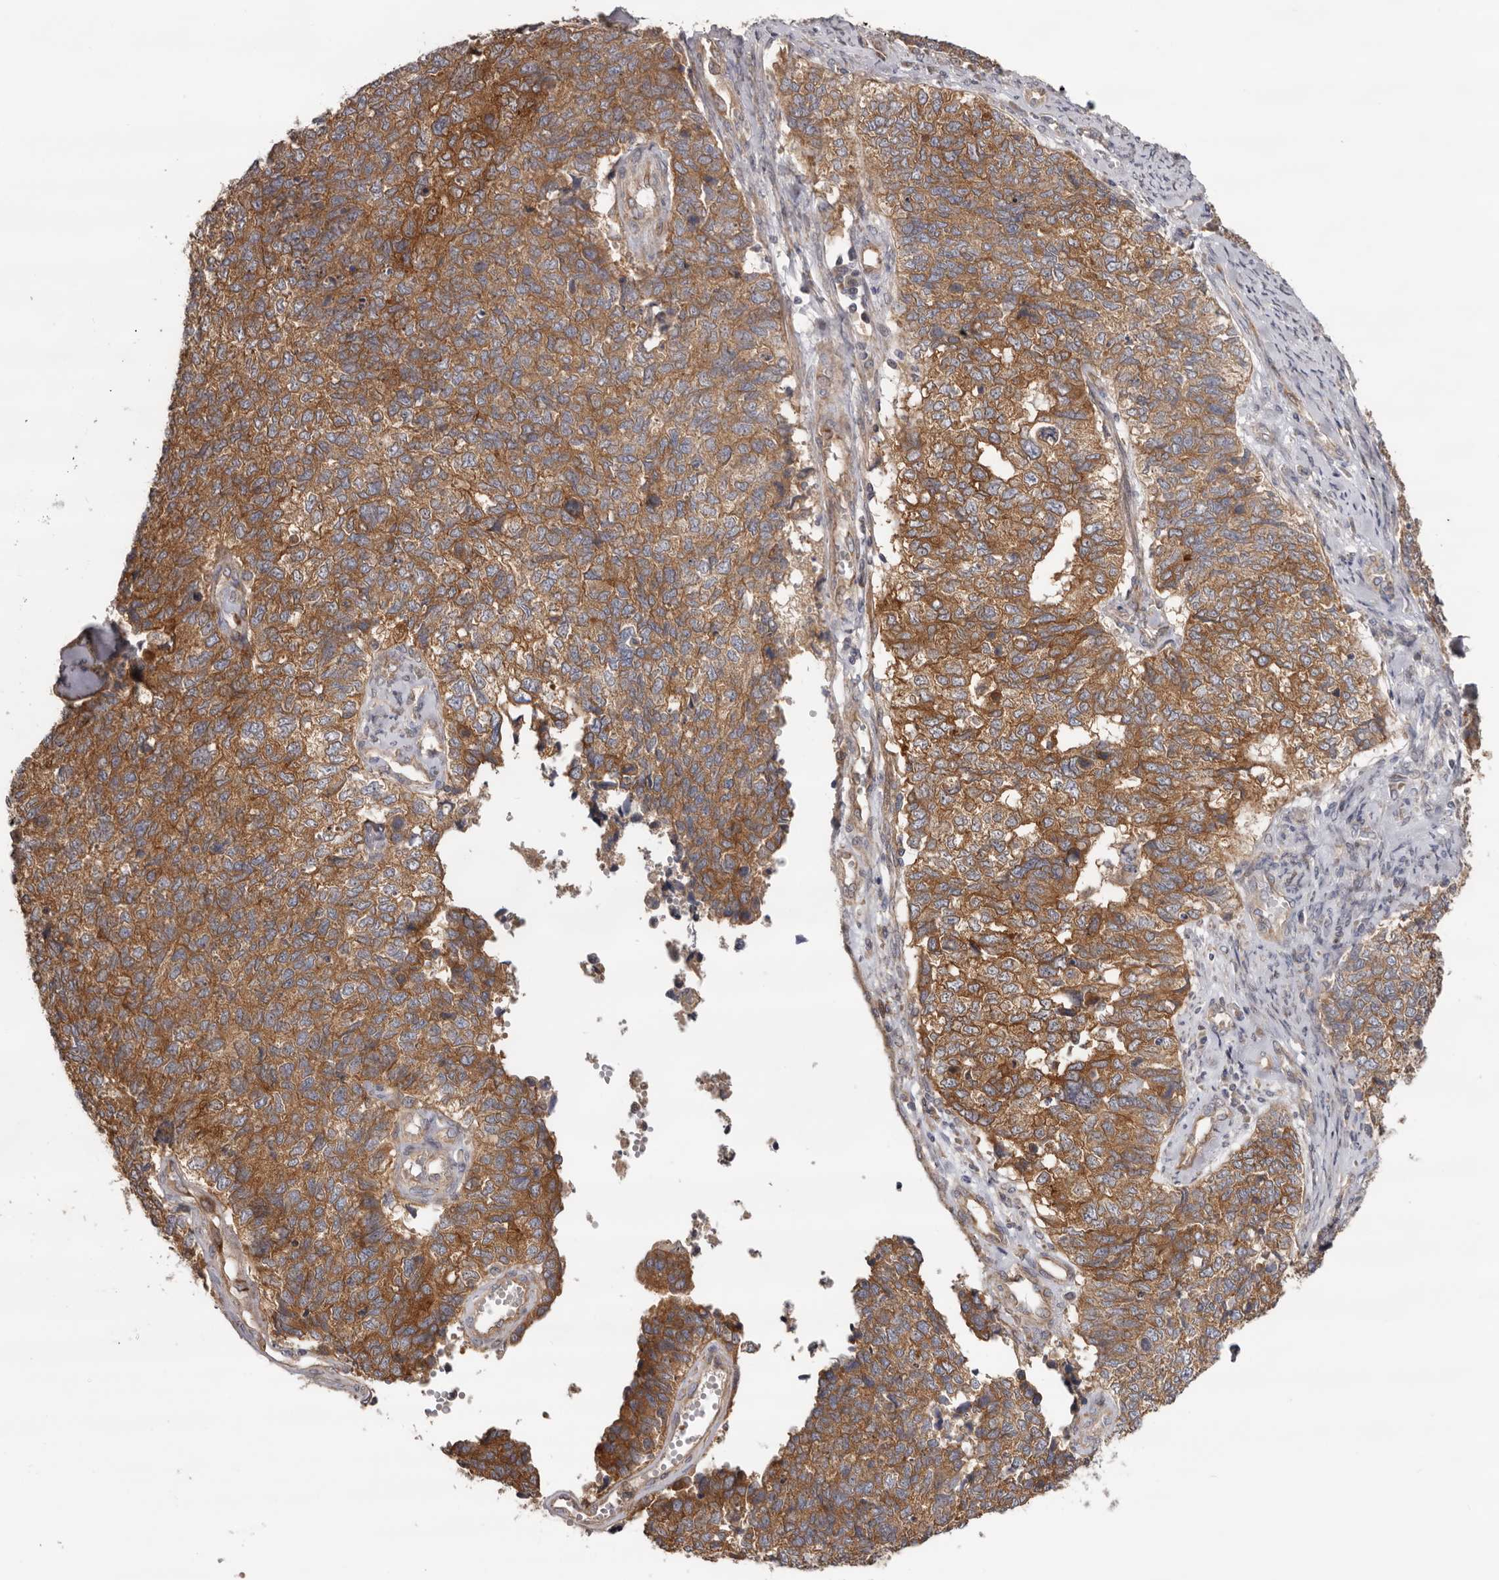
{"staining": {"intensity": "moderate", "quantity": ">75%", "location": "cytoplasmic/membranous"}, "tissue": "cervical cancer", "cell_type": "Tumor cells", "image_type": "cancer", "snomed": [{"axis": "morphology", "description": "Squamous cell carcinoma, NOS"}, {"axis": "topography", "description": "Cervix"}], "caption": "Immunohistochemical staining of cervical cancer (squamous cell carcinoma) demonstrates moderate cytoplasmic/membranous protein expression in about >75% of tumor cells. The staining was performed using DAB, with brown indicating positive protein expression. Nuclei are stained blue with hematoxylin.", "gene": "HINT3", "patient": {"sex": "female", "age": 63}}